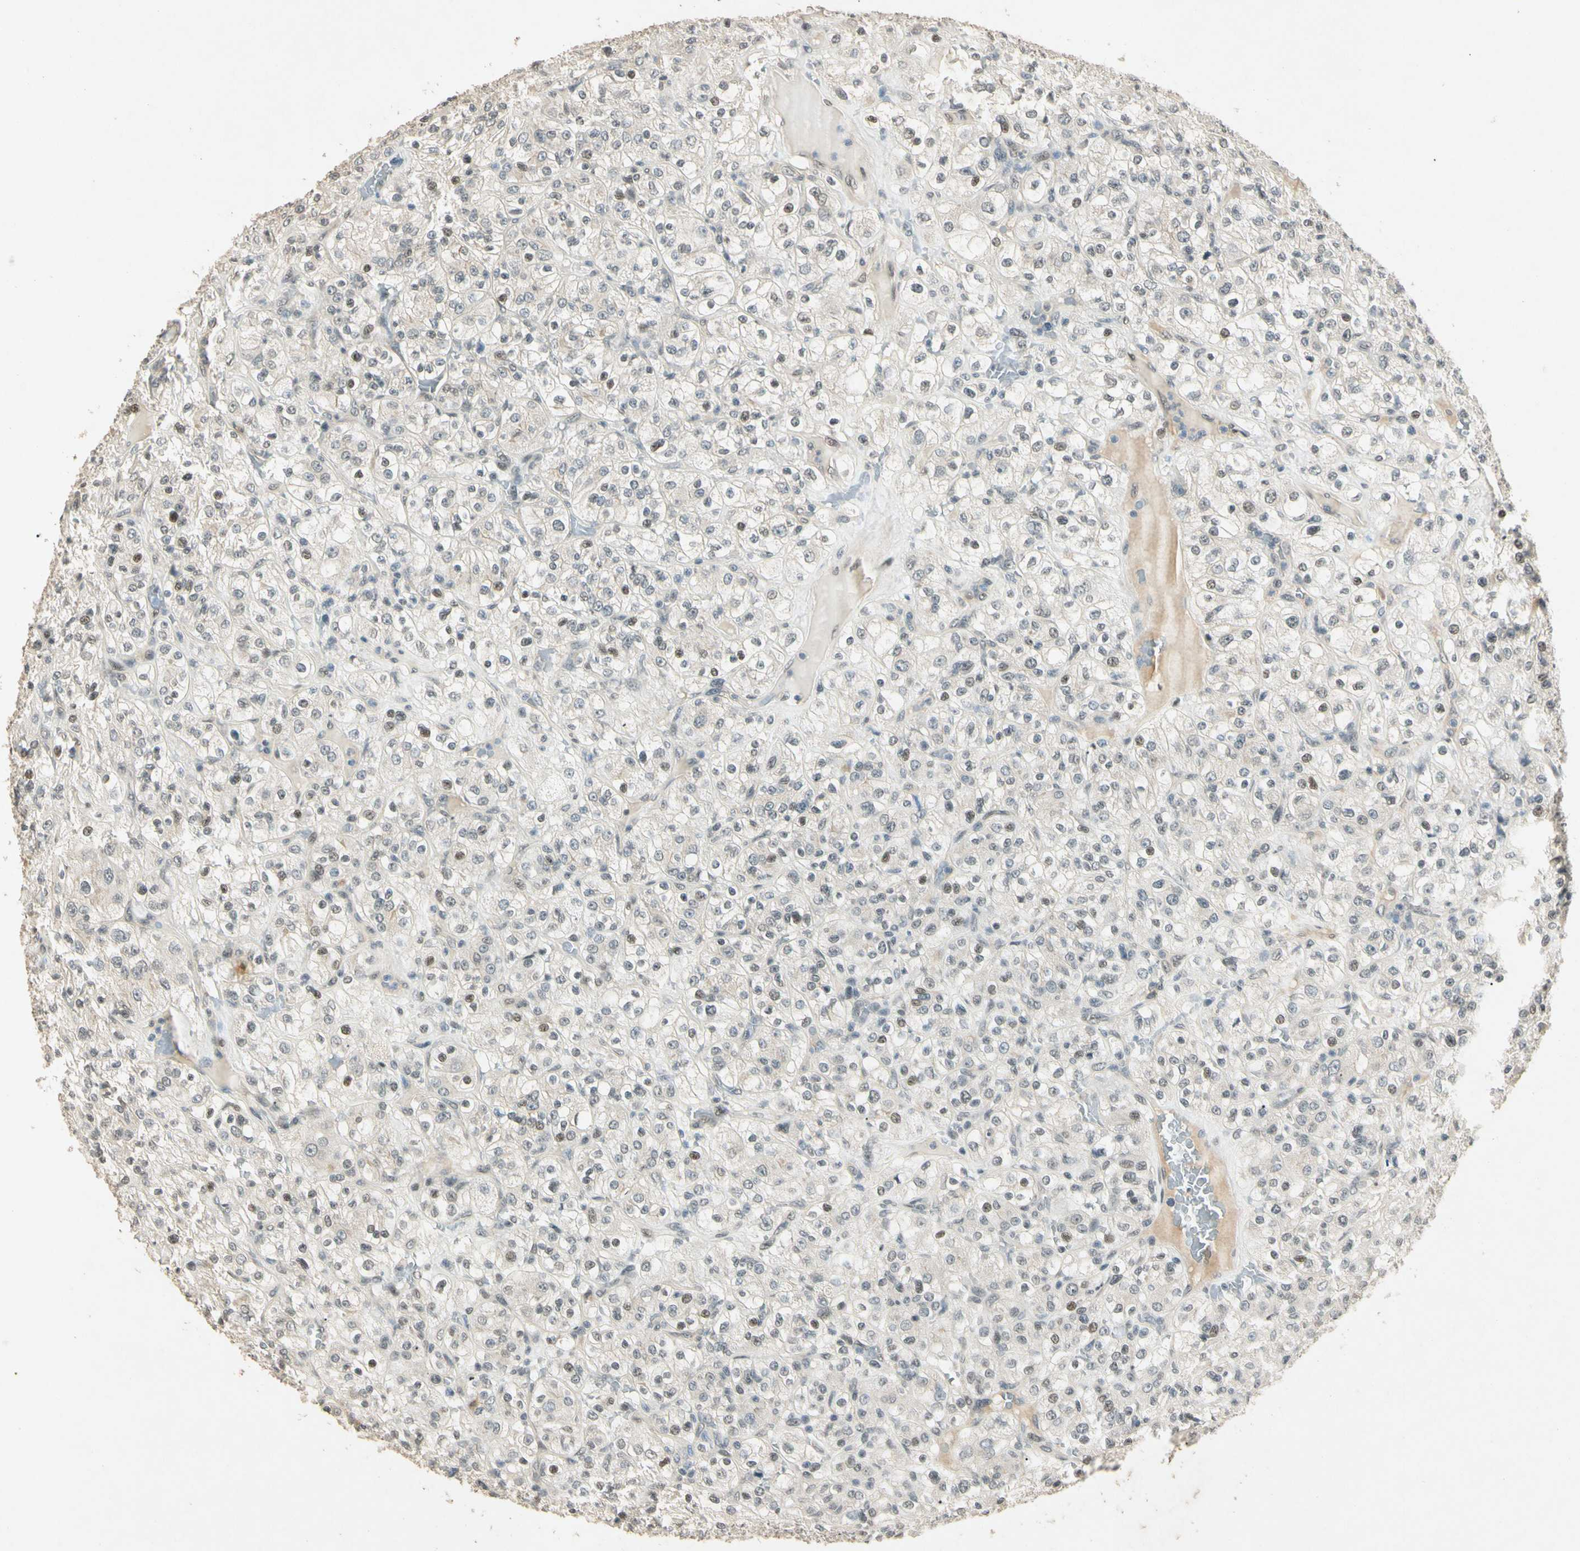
{"staining": {"intensity": "weak", "quantity": "25%-75%", "location": "cytoplasmic/membranous,nuclear"}, "tissue": "renal cancer", "cell_type": "Tumor cells", "image_type": "cancer", "snomed": [{"axis": "morphology", "description": "Normal tissue, NOS"}, {"axis": "morphology", "description": "Adenocarcinoma, NOS"}, {"axis": "topography", "description": "Kidney"}], "caption": "IHC histopathology image of neoplastic tissue: human renal adenocarcinoma stained using immunohistochemistry reveals low levels of weak protein expression localized specifically in the cytoplasmic/membranous and nuclear of tumor cells, appearing as a cytoplasmic/membranous and nuclear brown color.", "gene": "ZBTB4", "patient": {"sex": "female", "age": 72}}